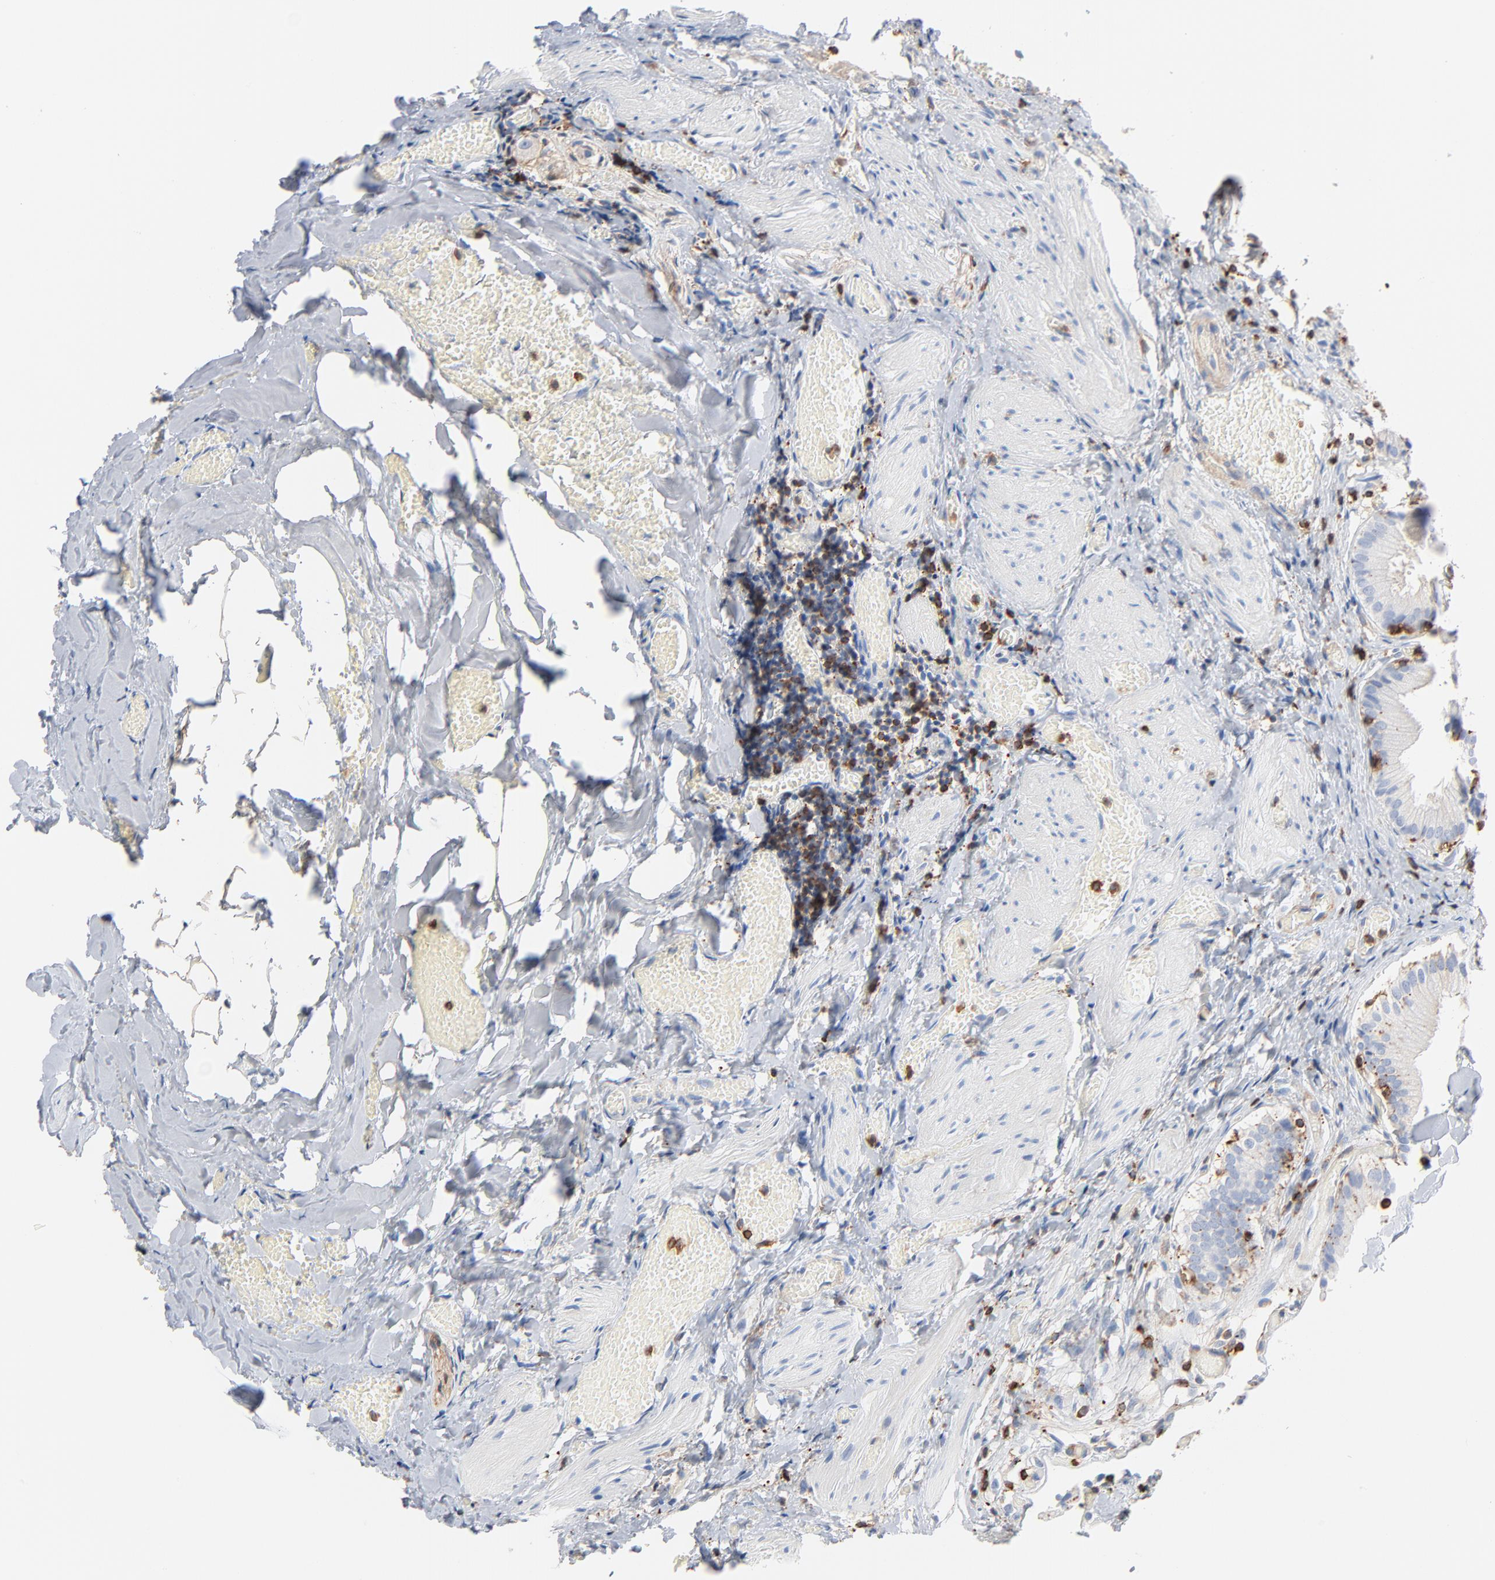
{"staining": {"intensity": "negative", "quantity": "none", "location": "none"}, "tissue": "gallbladder", "cell_type": "Glandular cells", "image_type": "normal", "snomed": [{"axis": "morphology", "description": "Normal tissue, NOS"}, {"axis": "topography", "description": "Gallbladder"}], "caption": "High magnification brightfield microscopy of unremarkable gallbladder stained with DAB (3,3'-diaminobenzidine) (brown) and counterstained with hematoxylin (blue): glandular cells show no significant staining. (Brightfield microscopy of DAB immunohistochemistry at high magnification).", "gene": "SH3KBP1", "patient": {"sex": "male", "age": 65}}